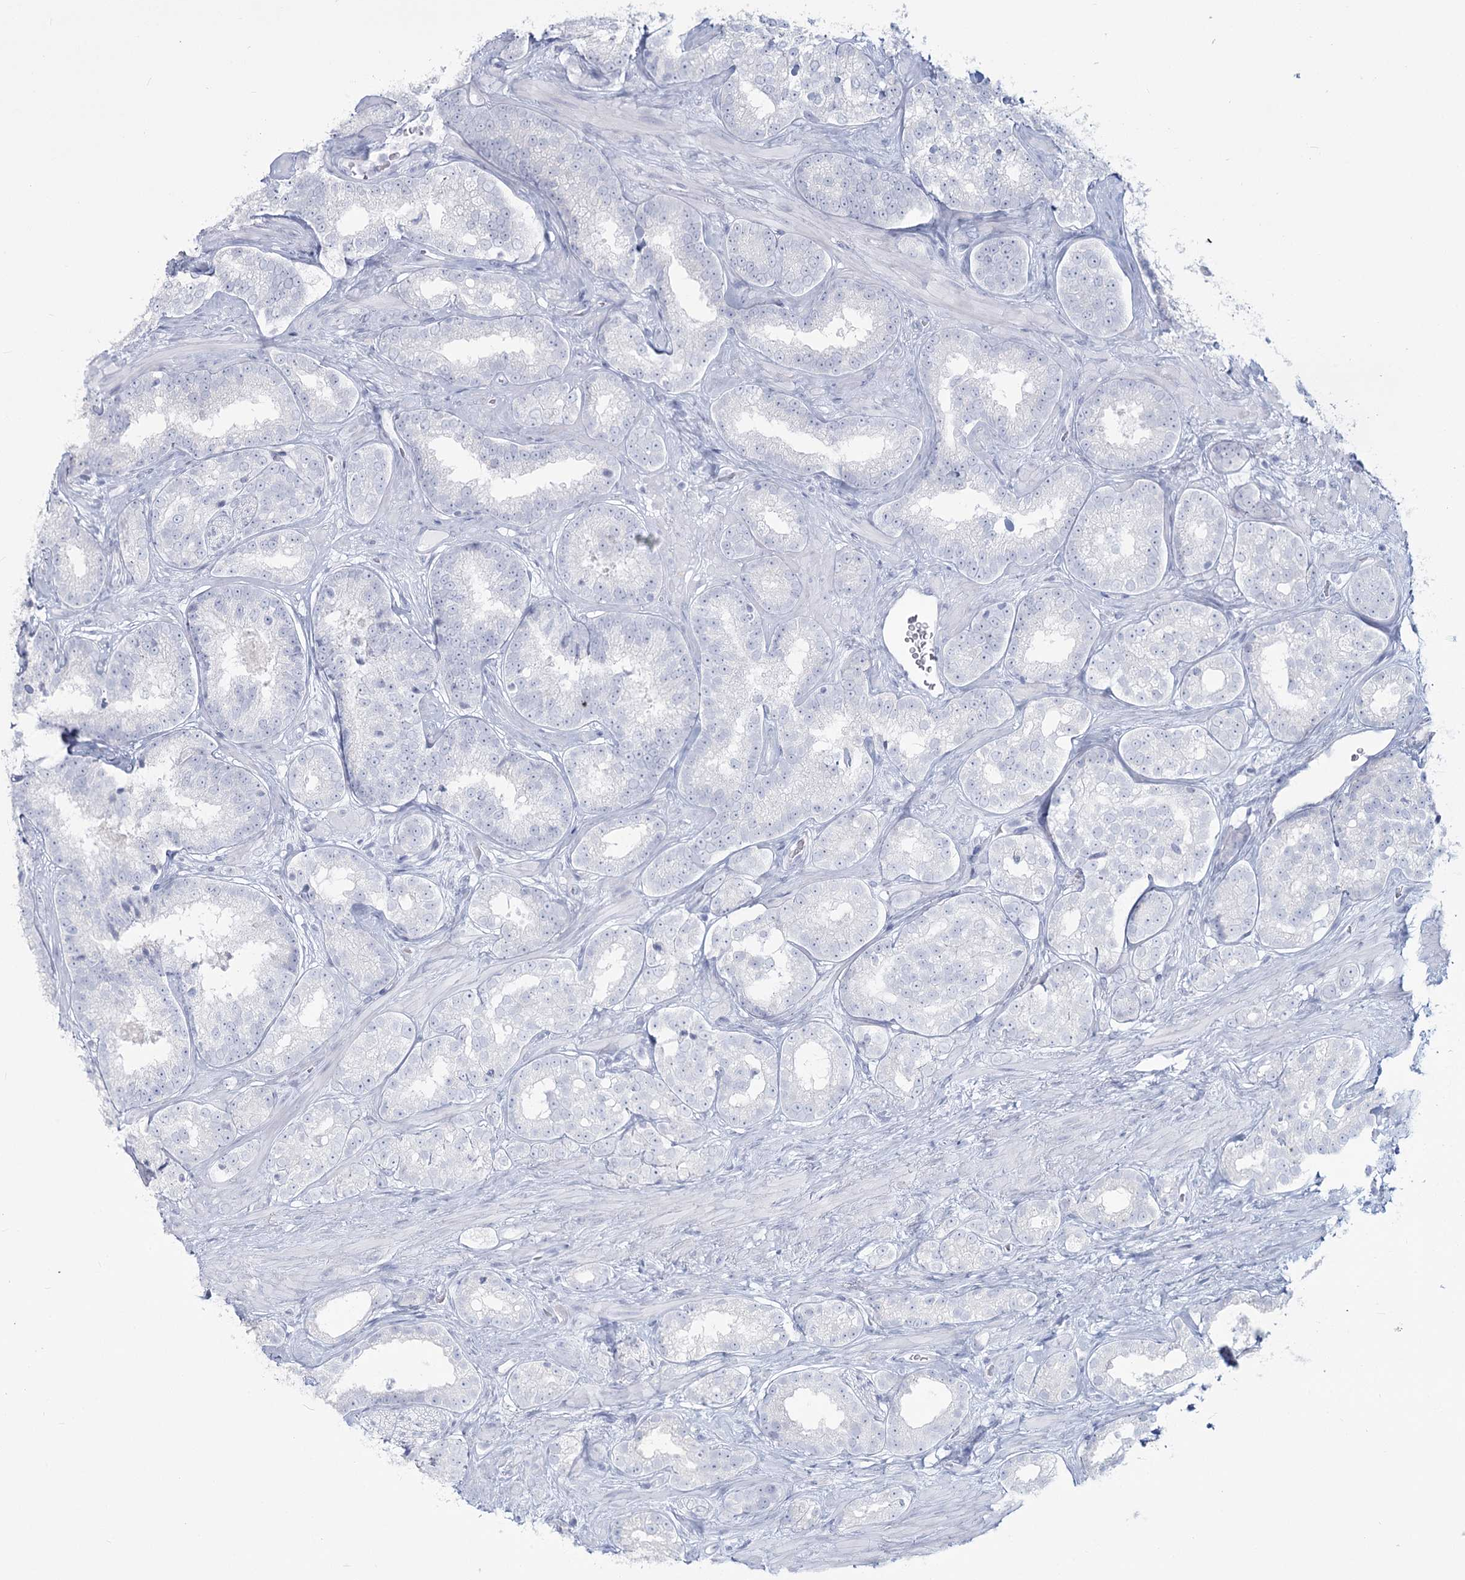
{"staining": {"intensity": "negative", "quantity": "none", "location": "none"}, "tissue": "prostate cancer", "cell_type": "Tumor cells", "image_type": "cancer", "snomed": [{"axis": "morphology", "description": "Normal tissue, NOS"}, {"axis": "morphology", "description": "Adenocarcinoma, High grade"}, {"axis": "topography", "description": "Prostate"}], "caption": "The immunohistochemistry (IHC) micrograph has no significant expression in tumor cells of prostate cancer (adenocarcinoma (high-grade)) tissue. (DAB immunohistochemistry (IHC), high magnification).", "gene": "SLC6A19", "patient": {"sex": "male", "age": 83}}